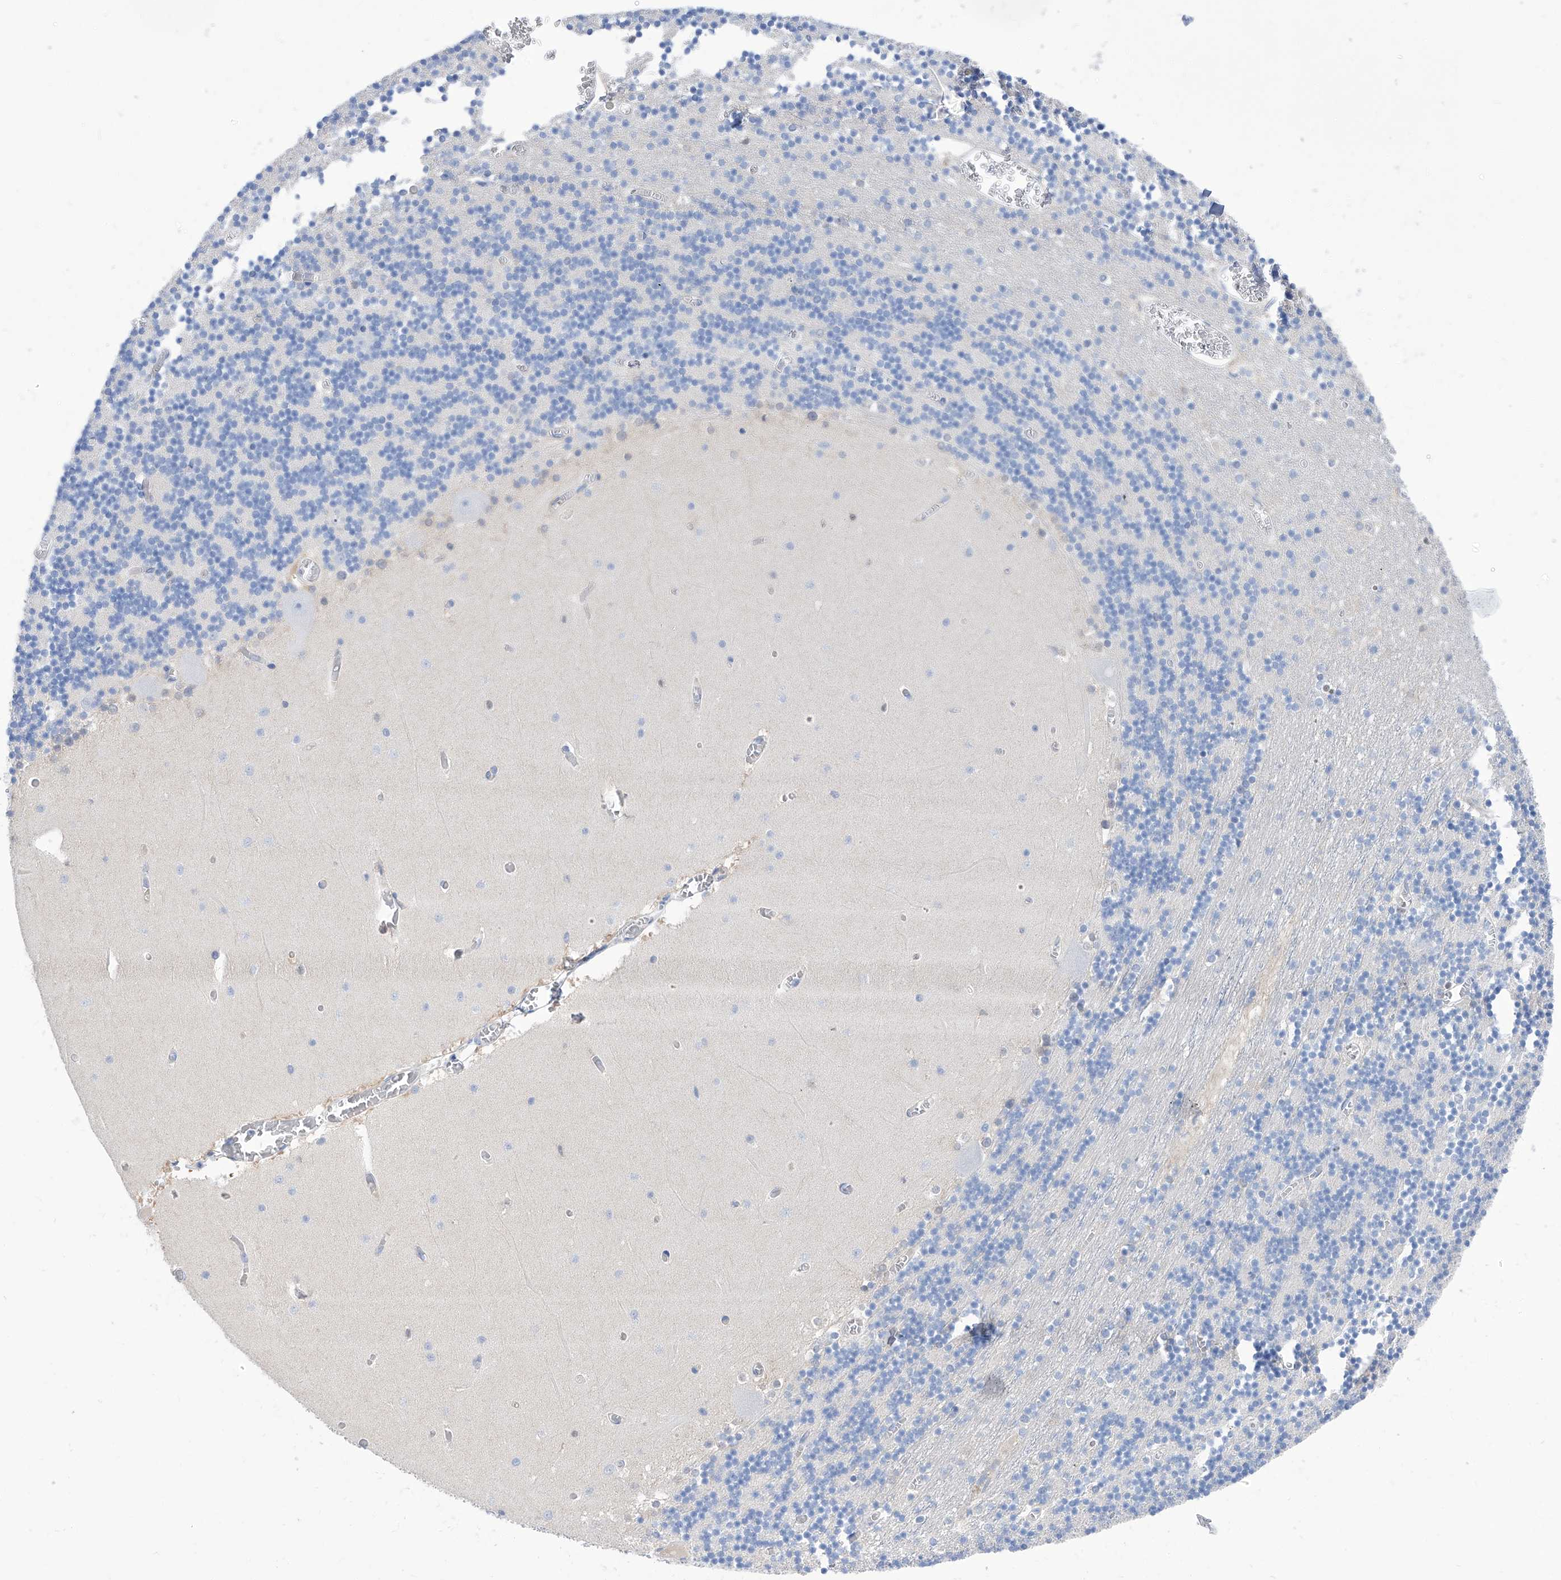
{"staining": {"intensity": "negative", "quantity": "none", "location": "none"}, "tissue": "cerebellum", "cell_type": "Cells in granular layer", "image_type": "normal", "snomed": [{"axis": "morphology", "description": "Normal tissue, NOS"}, {"axis": "topography", "description": "Cerebellum"}], "caption": "High magnification brightfield microscopy of unremarkable cerebellum stained with DAB (3,3'-diaminobenzidine) (brown) and counterstained with hematoxylin (blue): cells in granular layer show no significant positivity.", "gene": "PGM3", "patient": {"sex": "female", "age": 28}}